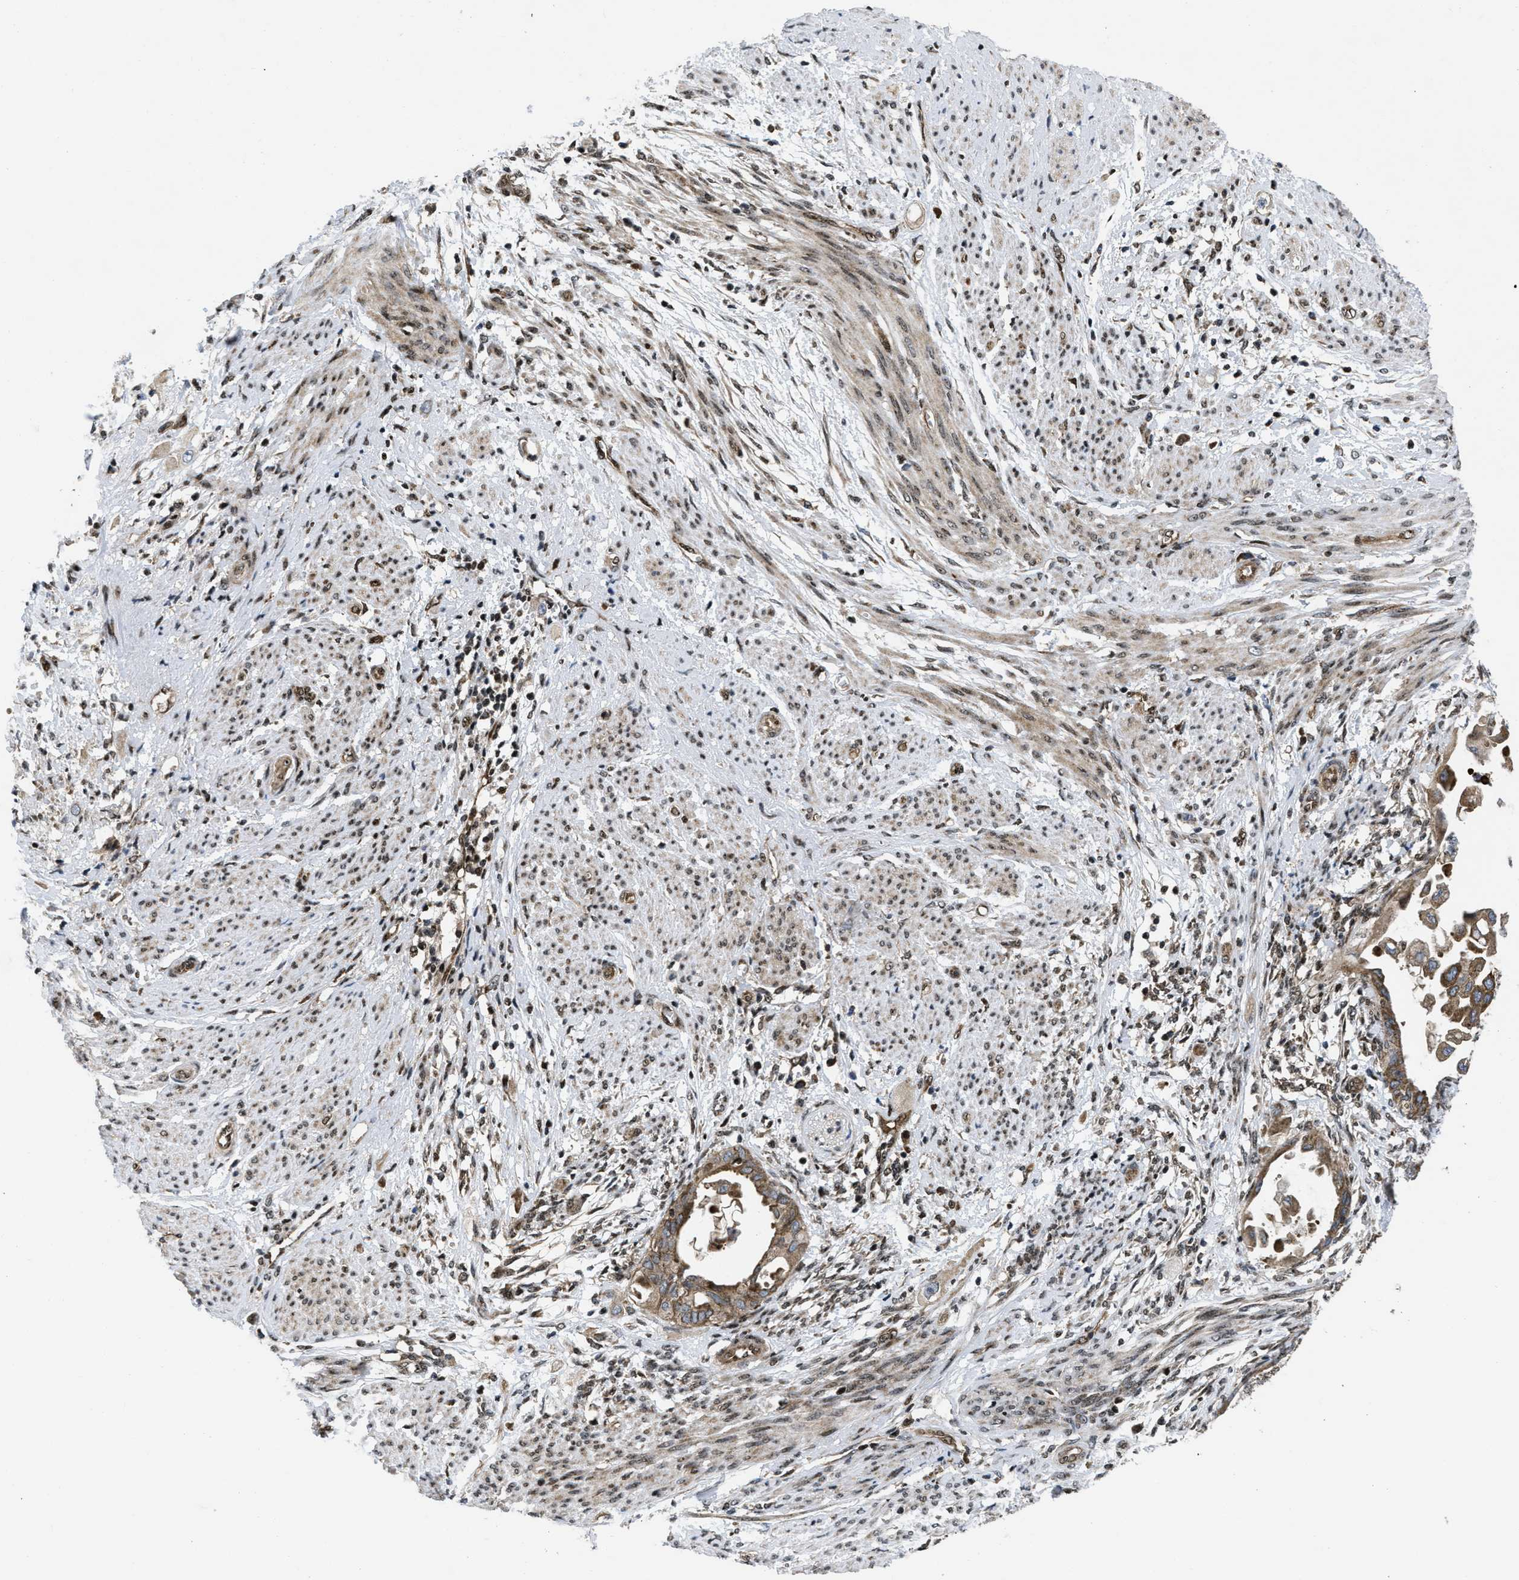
{"staining": {"intensity": "moderate", "quantity": ">75%", "location": "cytoplasmic/membranous"}, "tissue": "cervical cancer", "cell_type": "Tumor cells", "image_type": "cancer", "snomed": [{"axis": "morphology", "description": "Normal tissue, NOS"}, {"axis": "morphology", "description": "Adenocarcinoma, NOS"}, {"axis": "topography", "description": "Cervix"}, {"axis": "topography", "description": "Endometrium"}], "caption": "The immunohistochemical stain labels moderate cytoplasmic/membranous positivity in tumor cells of cervical adenocarcinoma tissue. (DAB IHC with brightfield microscopy, high magnification).", "gene": "PPP2CB", "patient": {"sex": "female", "age": 86}}